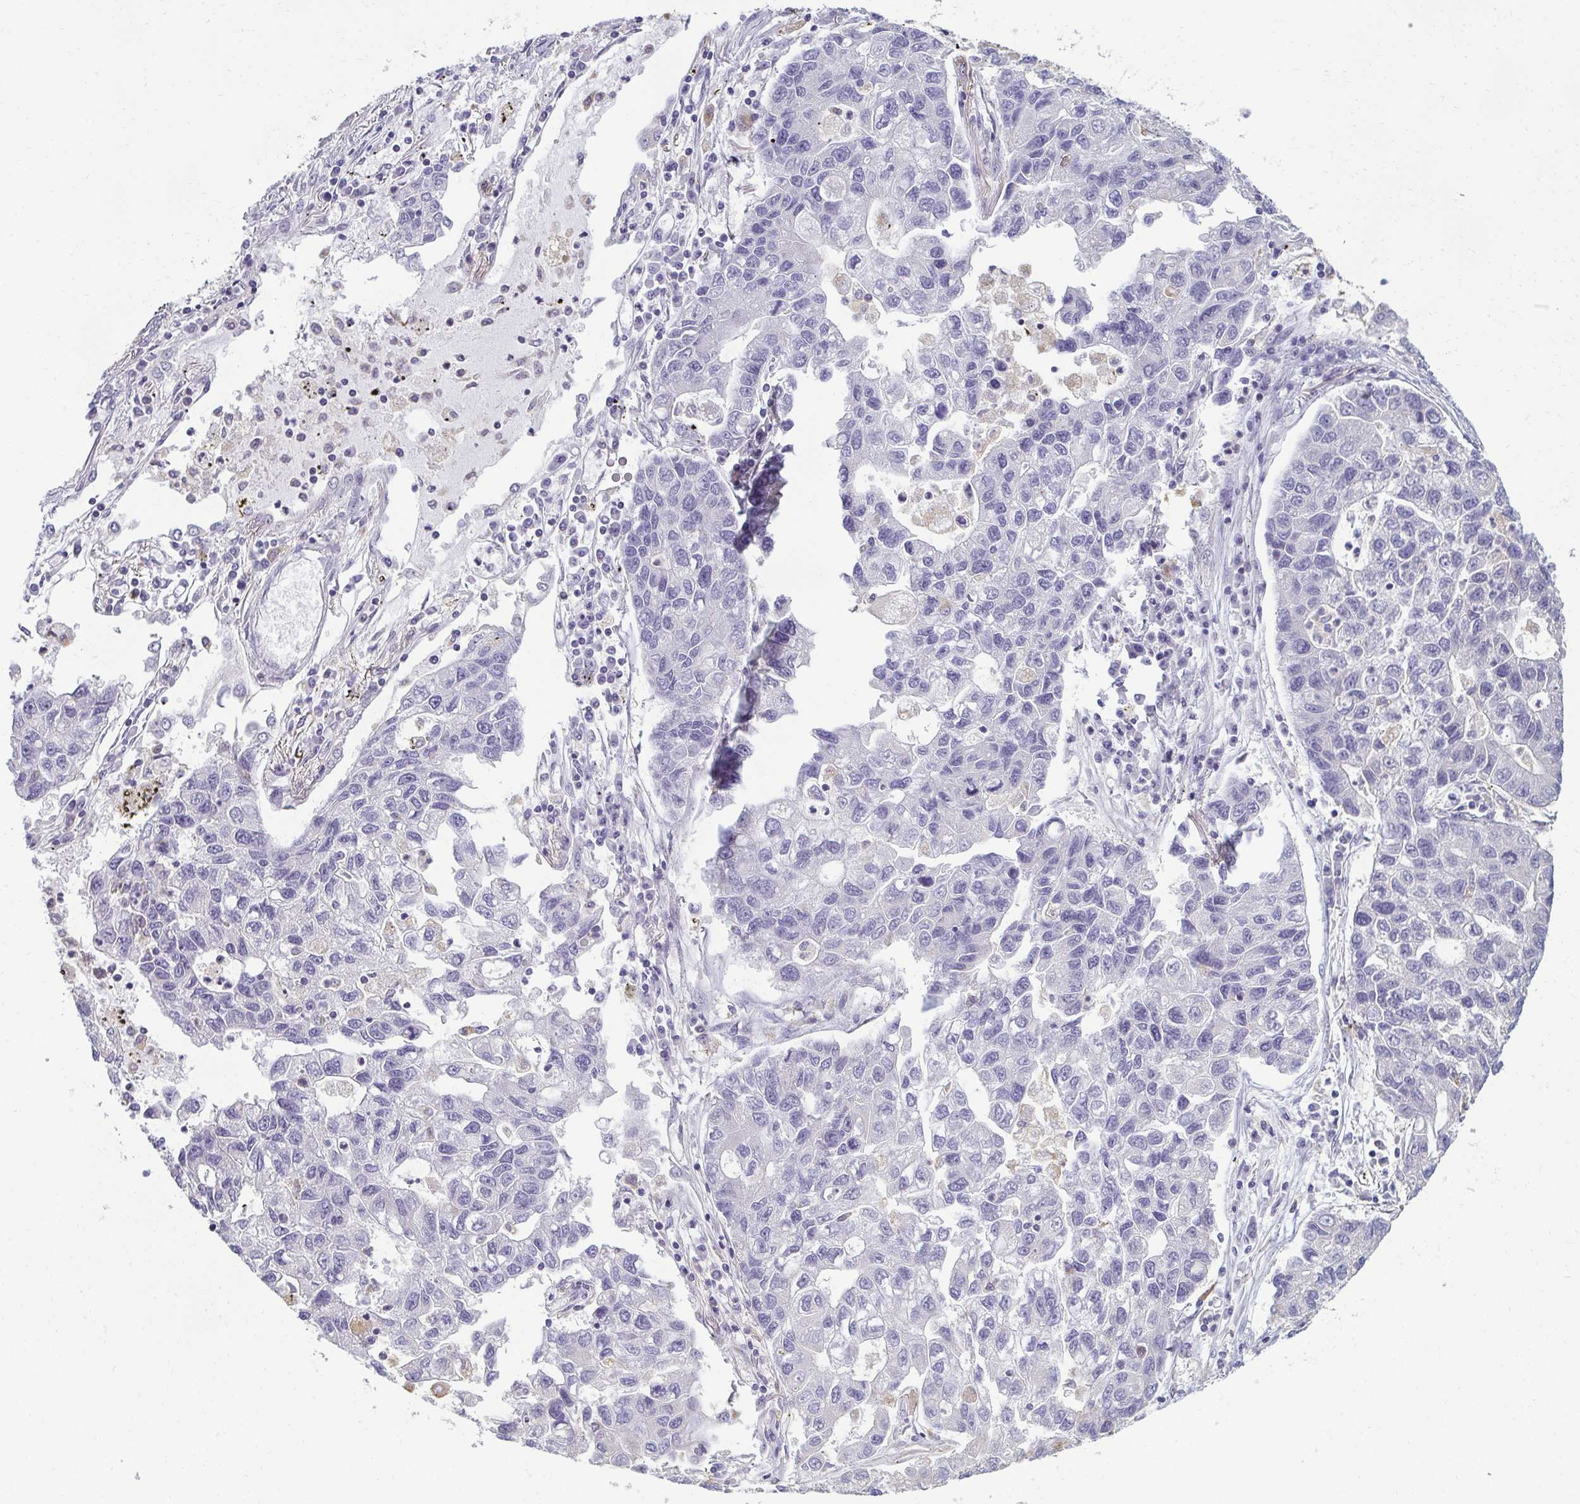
{"staining": {"intensity": "negative", "quantity": "none", "location": "none"}, "tissue": "lung cancer", "cell_type": "Tumor cells", "image_type": "cancer", "snomed": [{"axis": "morphology", "description": "Adenocarcinoma, NOS"}, {"axis": "topography", "description": "Bronchus"}, {"axis": "topography", "description": "Lung"}], "caption": "Lung cancer (adenocarcinoma) stained for a protein using immunohistochemistry (IHC) shows no positivity tumor cells.", "gene": "PDE2A", "patient": {"sex": "female", "age": 51}}